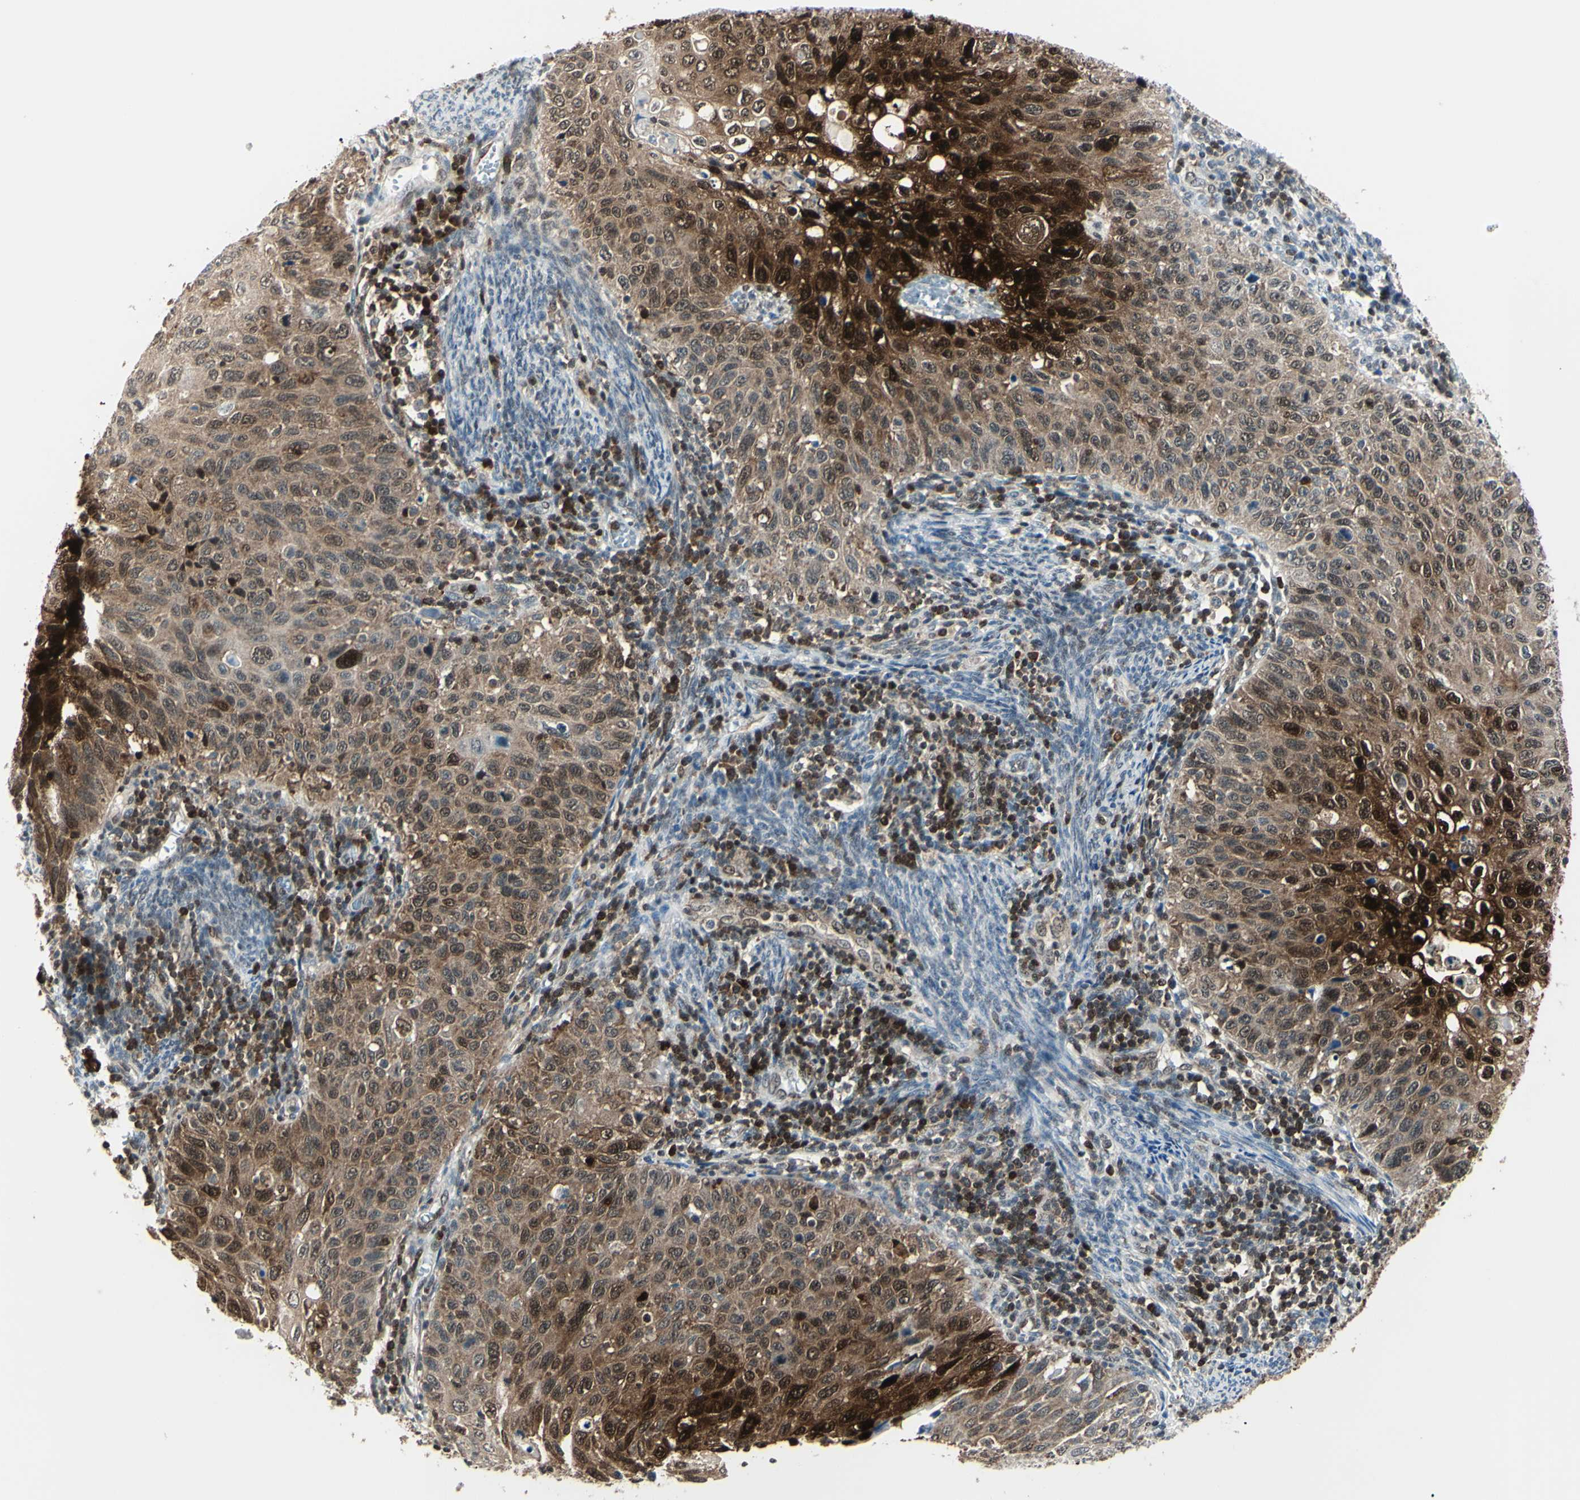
{"staining": {"intensity": "strong", "quantity": "25%-75%", "location": "cytoplasmic/membranous,nuclear"}, "tissue": "cervical cancer", "cell_type": "Tumor cells", "image_type": "cancer", "snomed": [{"axis": "morphology", "description": "Squamous cell carcinoma, NOS"}, {"axis": "topography", "description": "Cervix"}], "caption": "The micrograph exhibits immunohistochemical staining of squamous cell carcinoma (cervical). There is strong cytoplasmic/membranous and nuclear positivity is present in about 25%-75% of tumor cells.", "gene": "PGK1", "patient": {"sex": "female", "age": 70}}